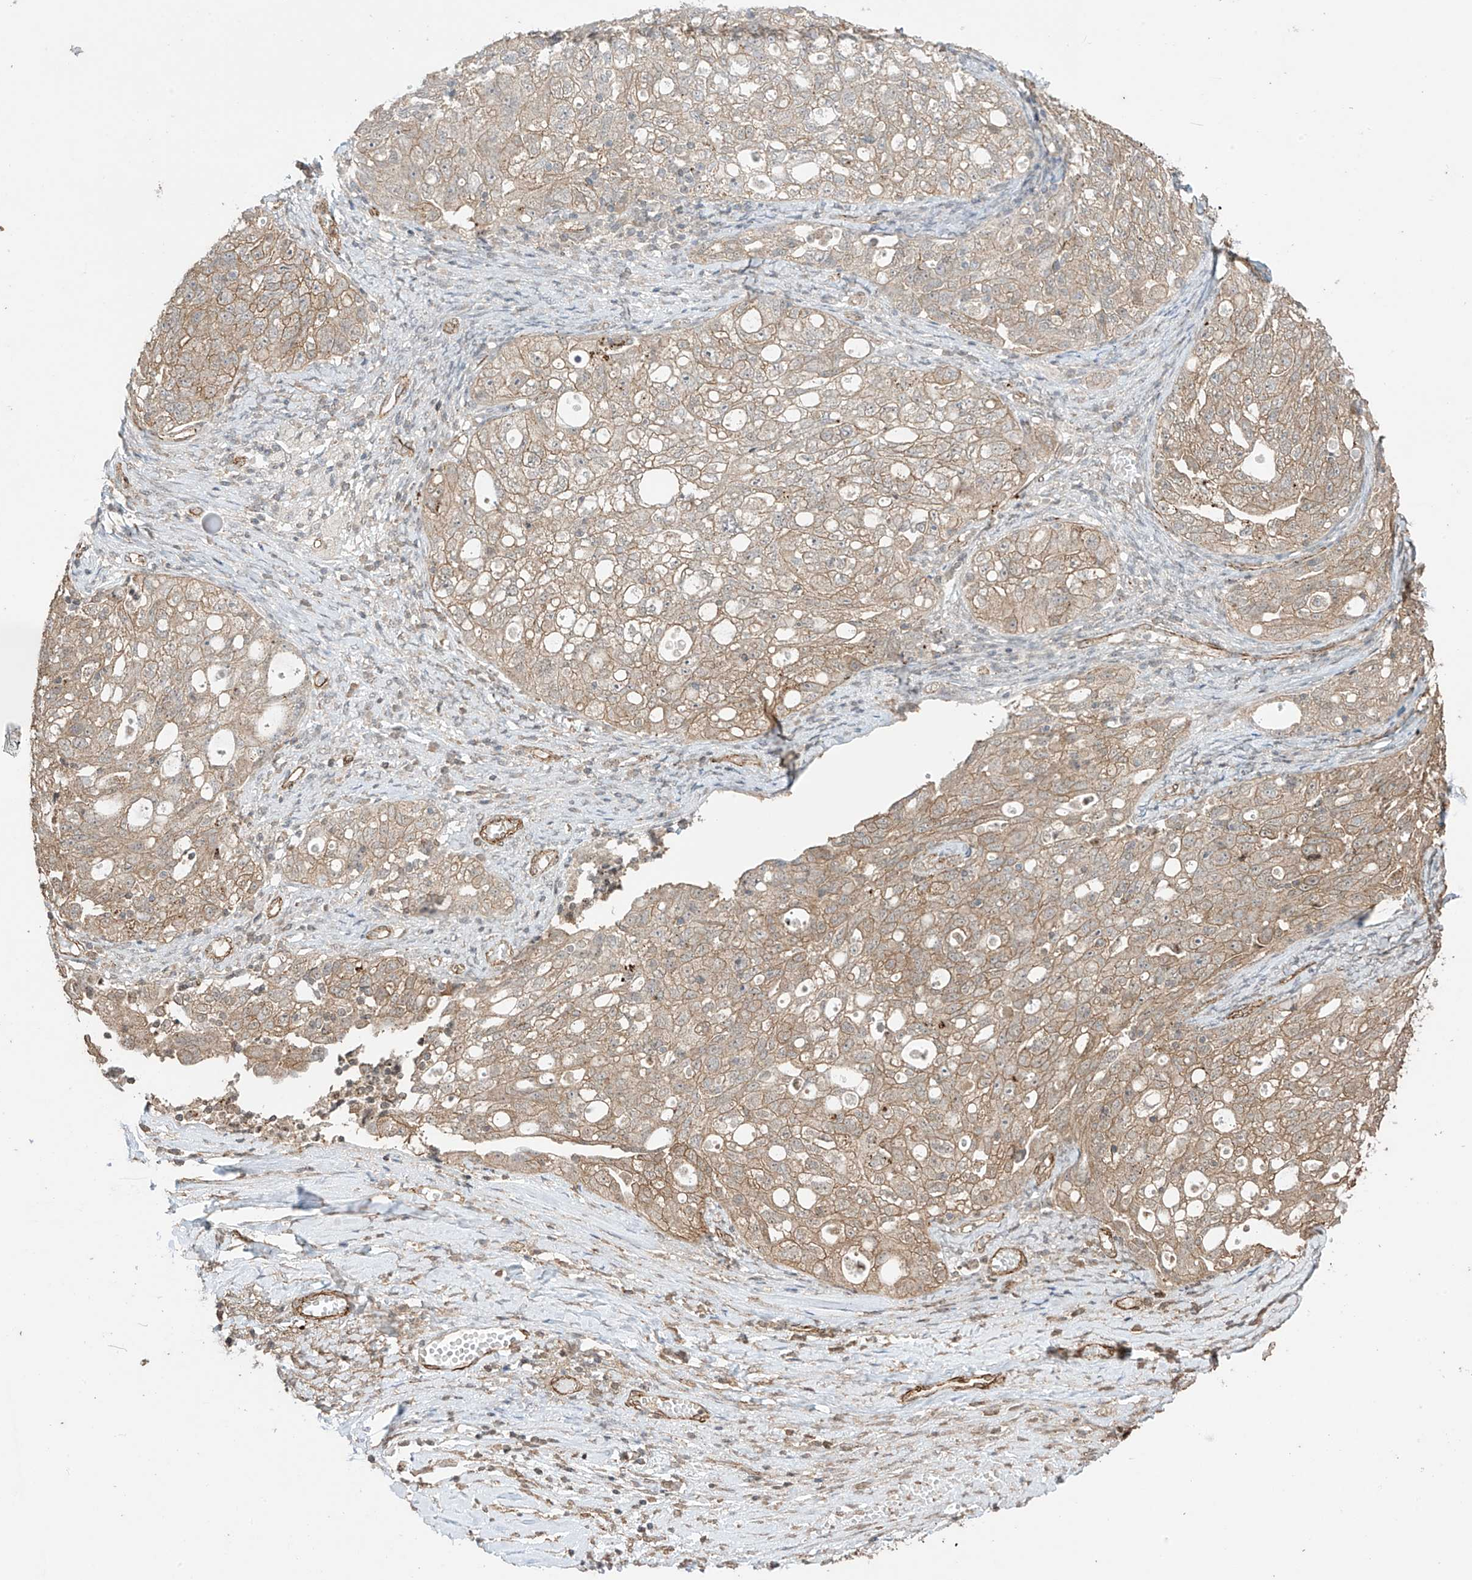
{"staining": {"intensity": "weak", "quantity": ">75%", "location": "cytoplasmic/membranous"}, "tissue": "ovarian cancer", "cell_type": "Tumor cells", "image_type": "cancer", "snomed": [{"axis": "morphology", "description": "Carcinoma, NOS"}, {"axis": "morphology", "description": "Cystadenocarcinoma, serous, NOS"}, {"axis": "topography", "description": "Ovary"}], "caption": "Serous cystadenocarcinoma (ovarian) tissue demonstrates weak cytoplasmic/membranous staining in about >75% of tumor cells, visualized by immunohistochemistry.", "gene": "TTLL5", "patient": {"sex": "female", "age": 69}}